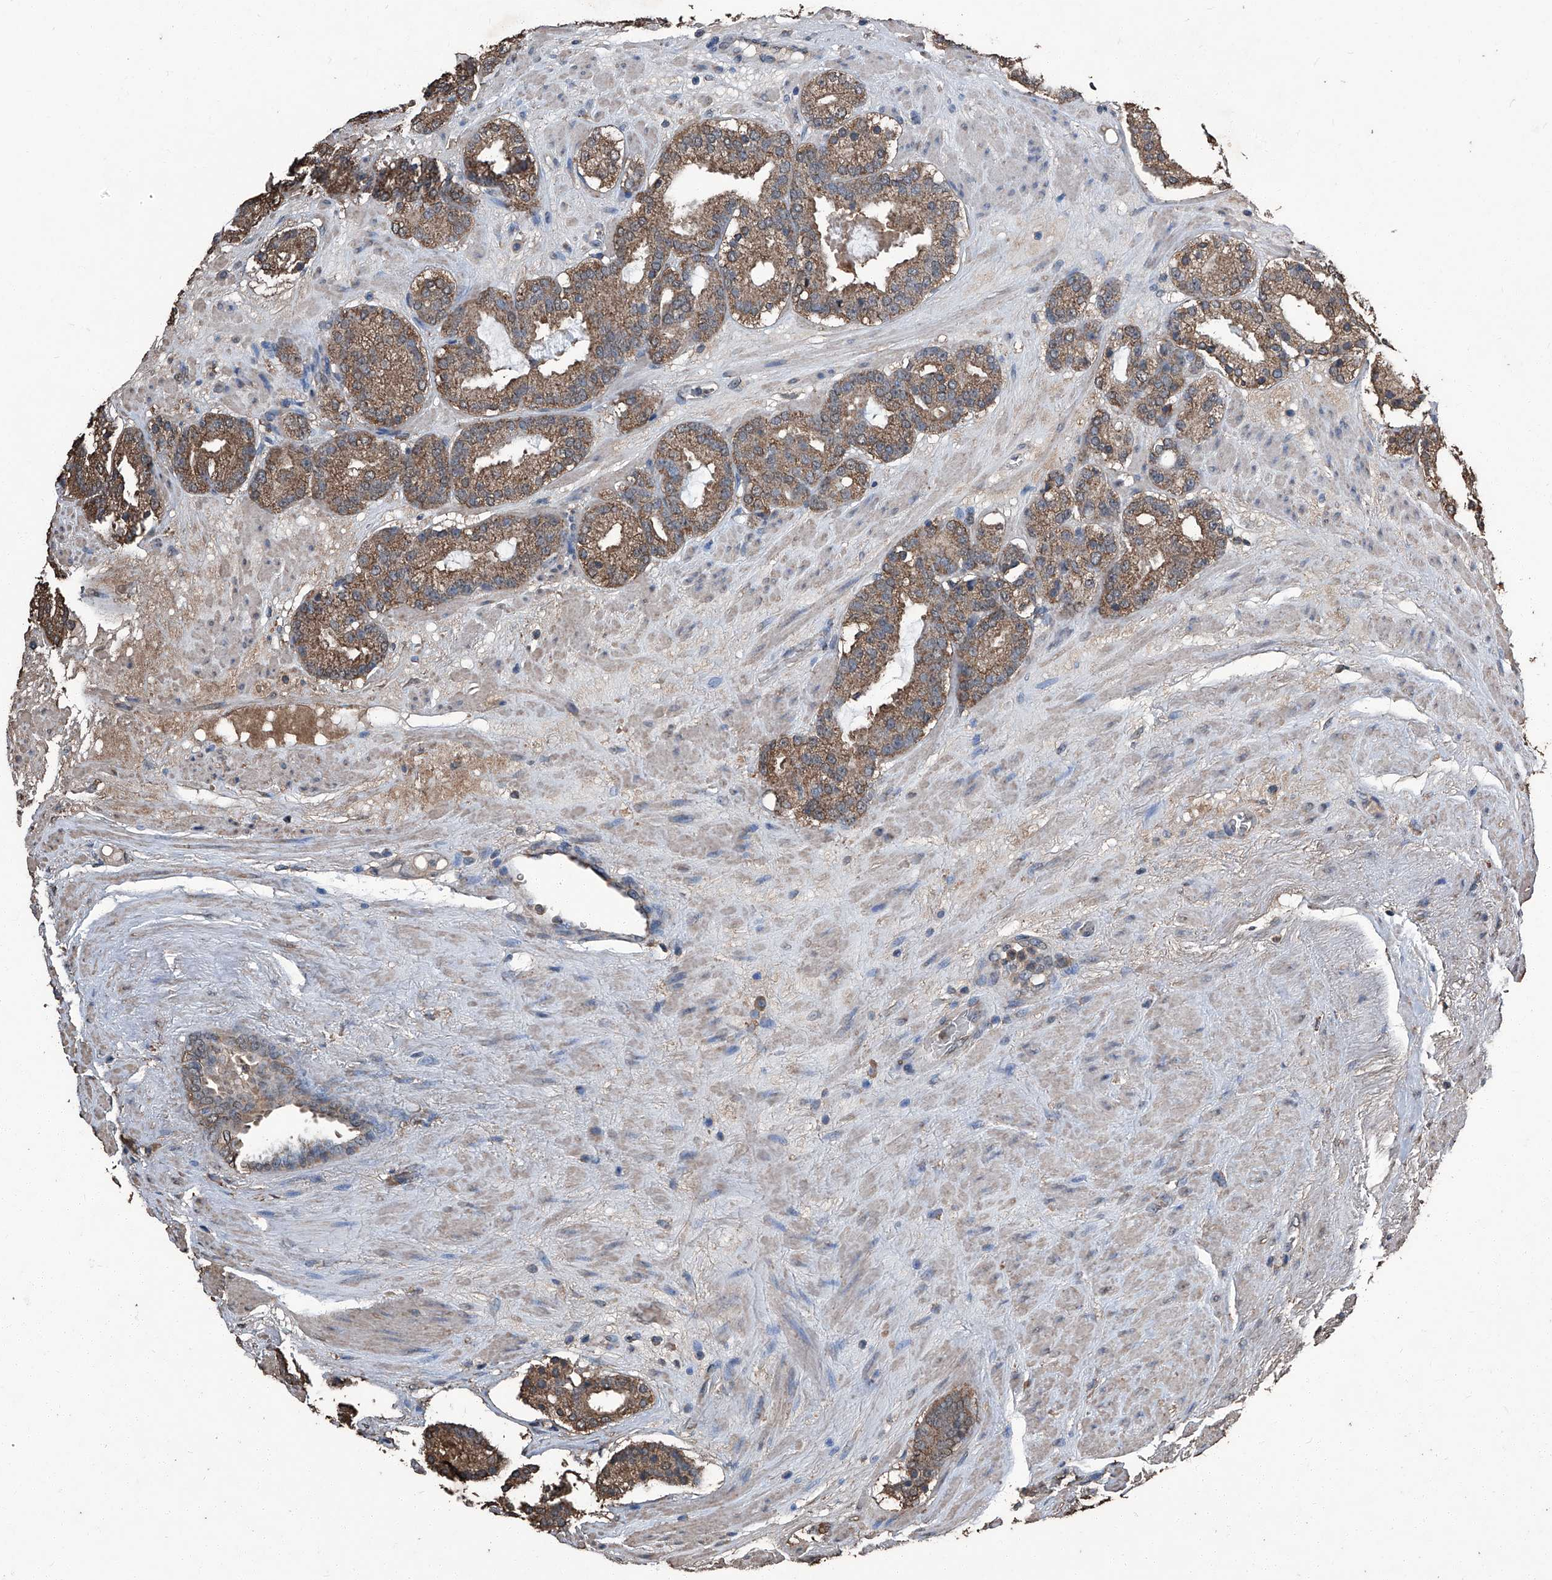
{"staining": {"intensity": "moderate", "quantity": ">75%", "location": "cytoplasmic/membranous"}, "tissue": "prostate cancer", "cell_type": "Tumor cells", "image_type": "cancer", "snomed": [{"axis": "morphology", "description": "Adenocarcinoma, Low grade"}, {"axis": "topography", "description": "Prostate"}], "caption": "A micrograph showing moderate cytoplasmic/membranous staining in about >75% of tumor cells in prostate cancer (low-grade adenocarcinoma), as visualized by brown immunohistochemical staining.", "gene": "STARD7", "patient": {"sex": "male", "age": 69}}